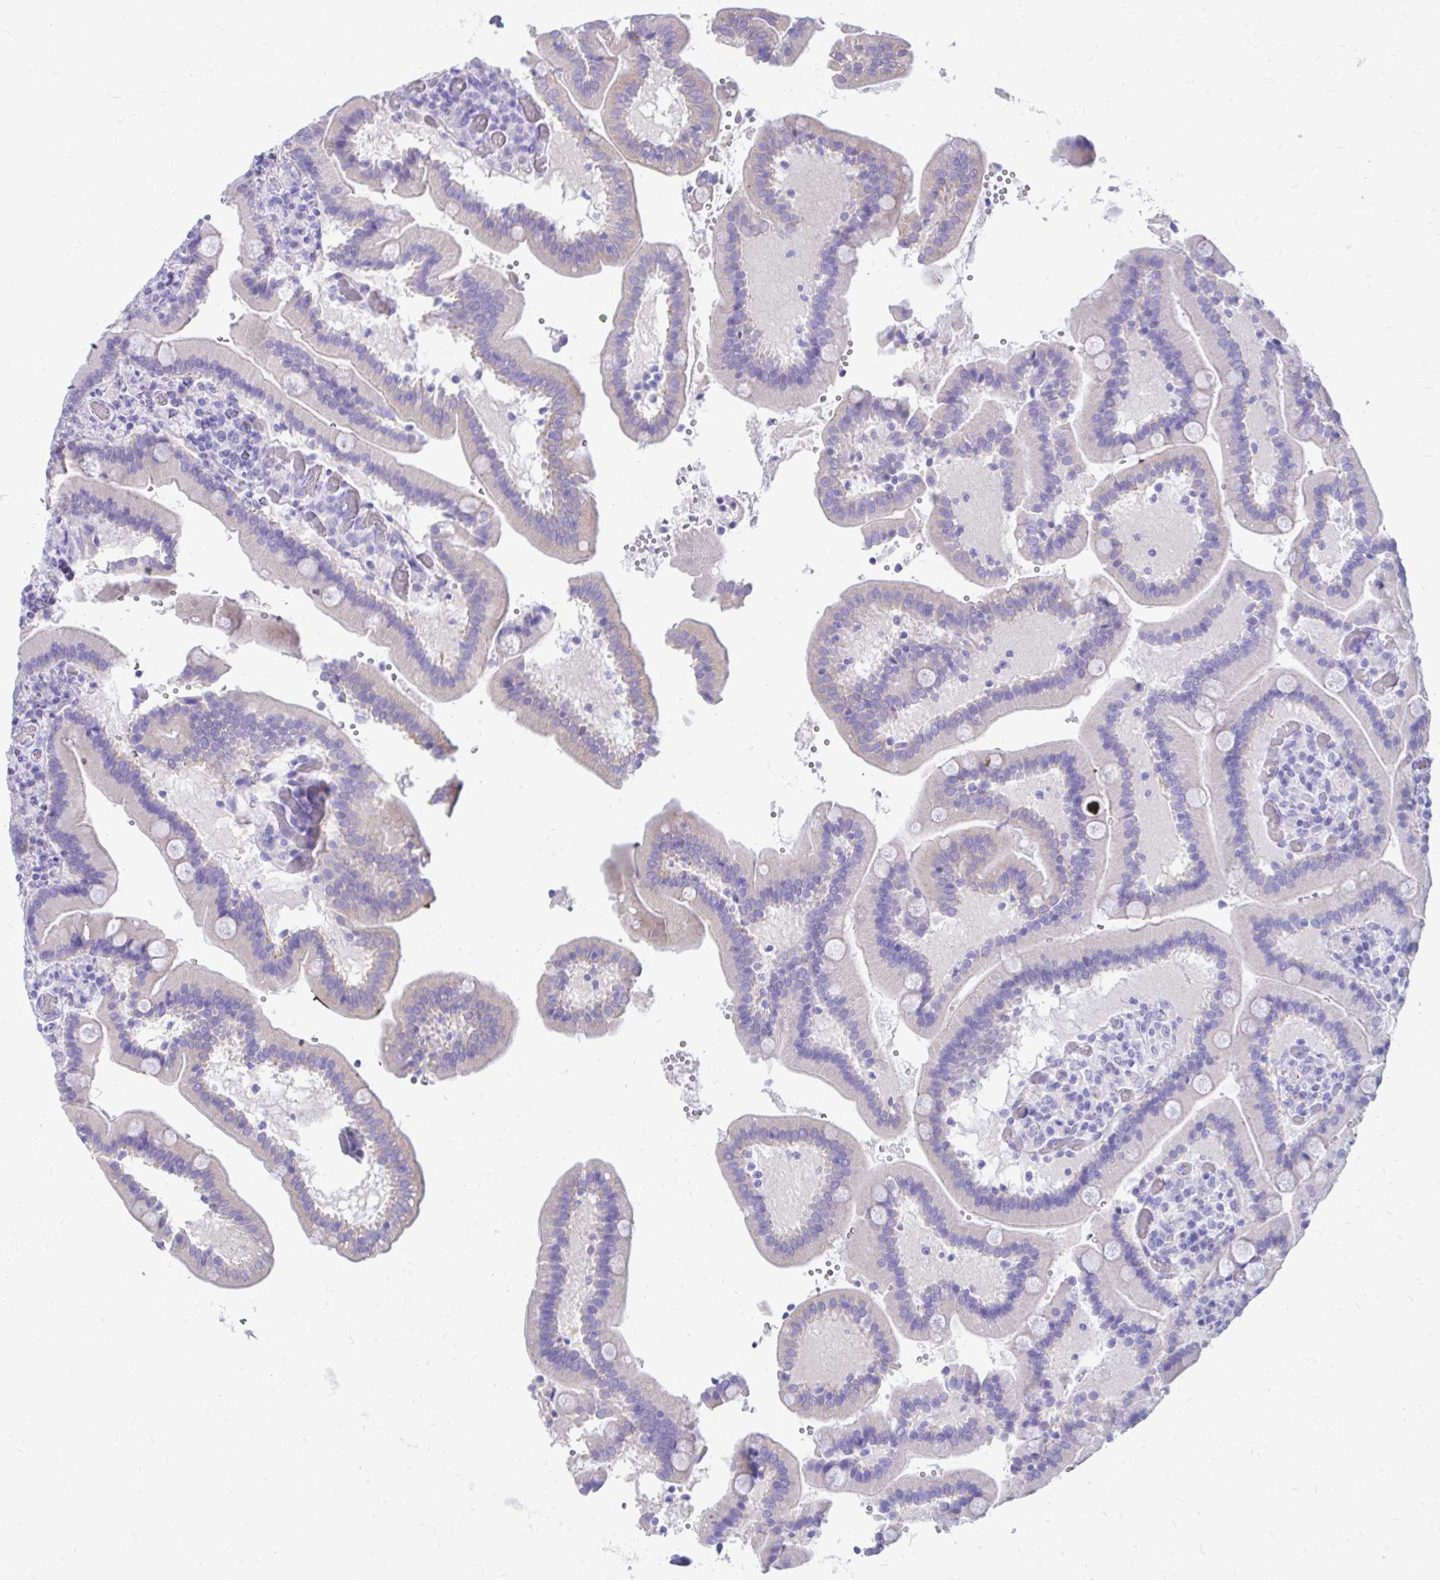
{"staining": {"intensity": "negative", "quantity": "none", "location": "none"}, "tissue": "duodenum", "cell_type": "Glandular cells", "image_type": "normal", "snomed": [{"axis": "morphology", "description": "Normal tissue, NOS"}, {"axis": "topography", "description": "Duodenum"}], "caption": "Immunohistochemistry of benign duodenum exhibits no expression in glandular cells.", "gene": "ZNF699", "patient": {"sex": "female", "age": 62}}